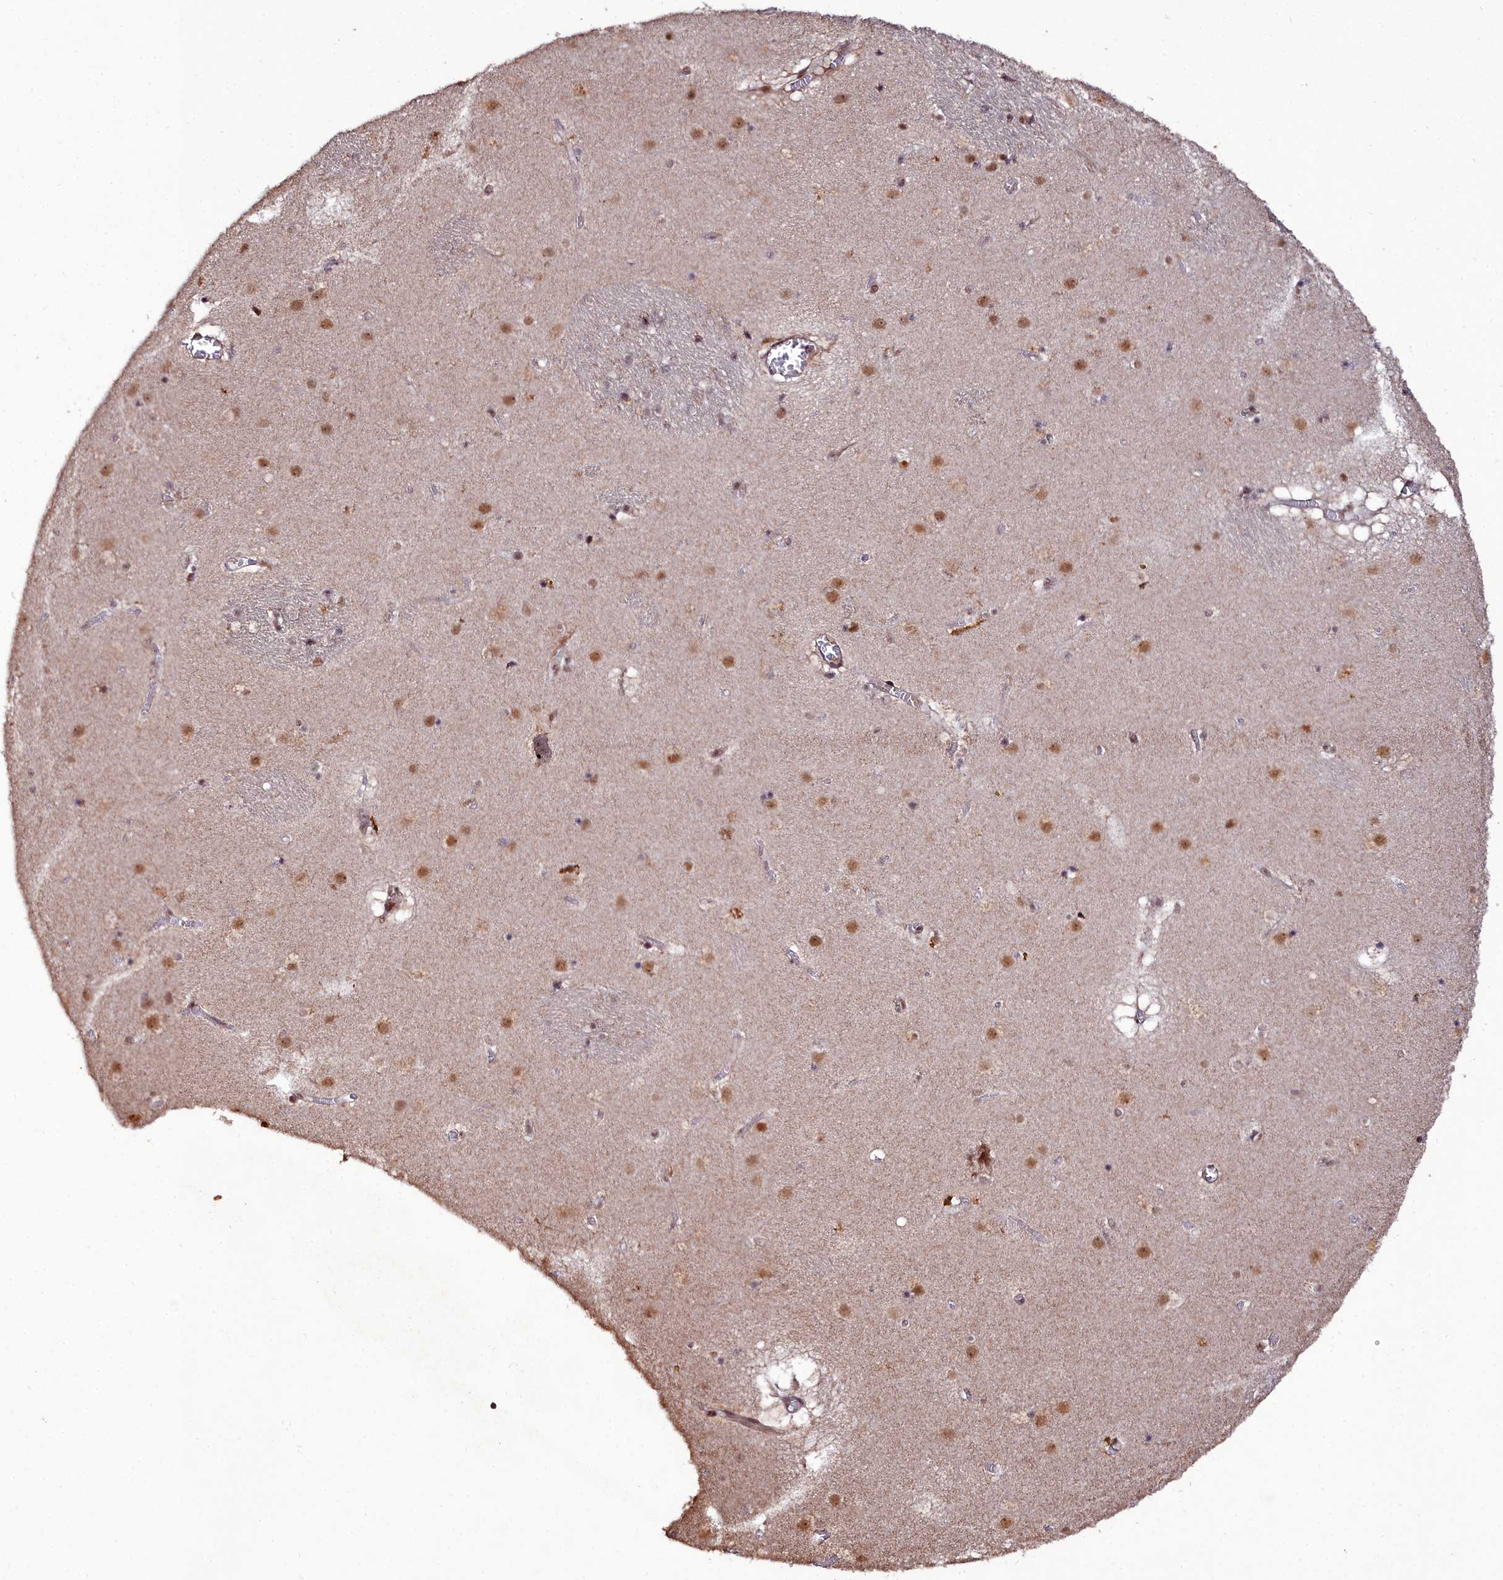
{"staining": {"intensity": "weak", "quantity": "25%-75%", "location": "nuclear"}, "tissue": "caudate", "cell_type": "Glial cells", "image_type": "normal", "snomed": [{"axis": "morphology", "description": "Normal tissue, NOS"}, {"axis": "topography", "description": "Lateral ventricle wall"}], "caption": "The immunohistochemical stain shows weak nuclear positivity in glial cells of normal caudate. The staining was performed using DAB to visualize the protein expression in brown, while the nuclei were stained in blue with hematoxylin (Magnification: 20x).", "gene": "CXXC1", "patient": {"sex": "male", "age": 70}}